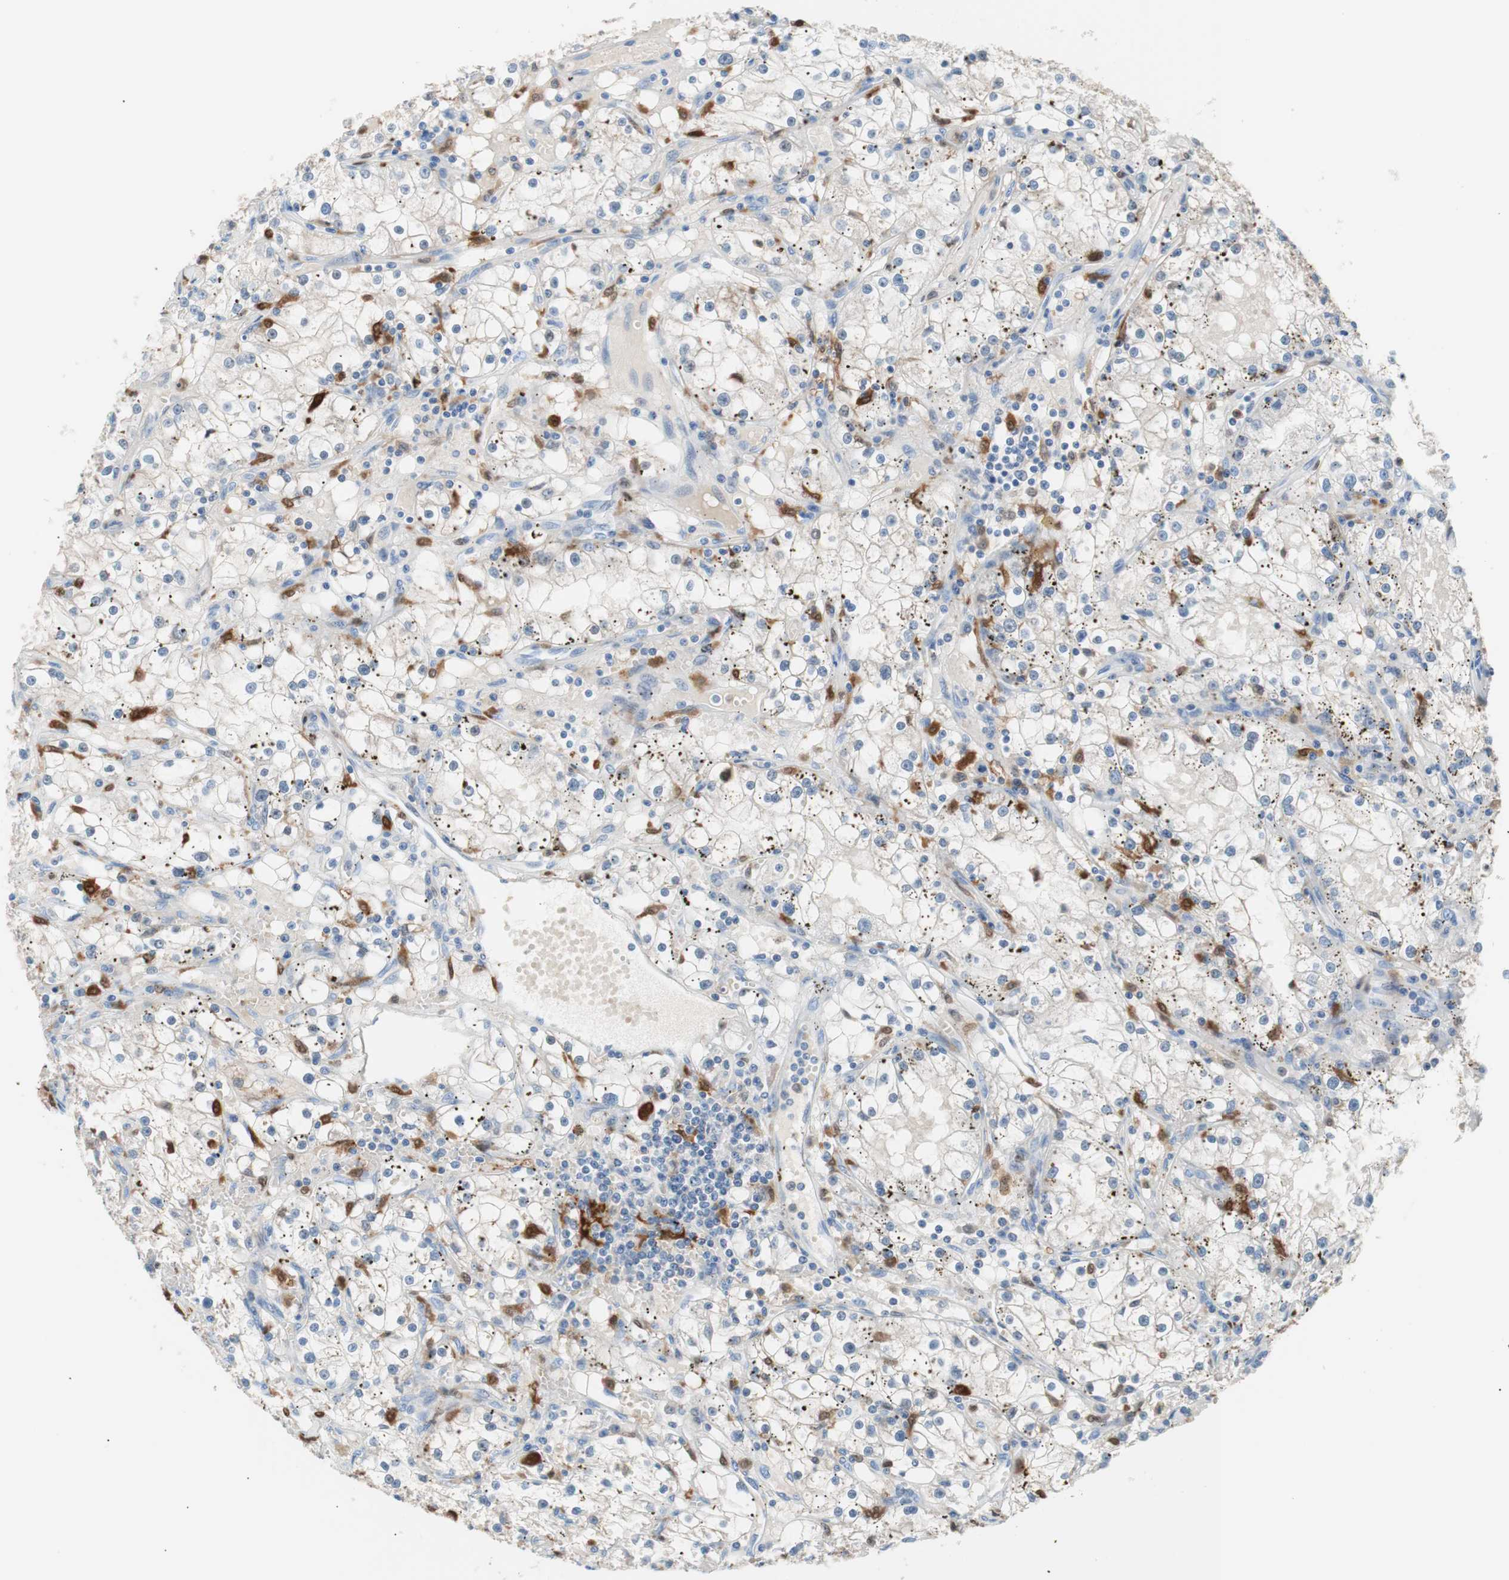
{"staining": {"intensity": "strong", "quantity": "<25%", "location": "cytoplasmic/membranous,nuclear"}, "tissue": "renal cancer", "cell_type": "Tumor cells", "image_type": "cancer", "snomed": [{"axis": "morphology", "description": "Adenocarcinoma, NOS"}, {"axis": "topography", "description": "Kidney"}], "caption": "Immunohistochemistry image of neoplastic tissue: renal cancer stained using IHC exhibits medium levels of strong protein expression localized specifically in the cytoplasmic/membranous and nuclear of tumor cells, appearing as a cytoplasmic/membranous and nuclear brown color.", "gene": "IL18", "patient": {"sex": "male", "age": 56}}